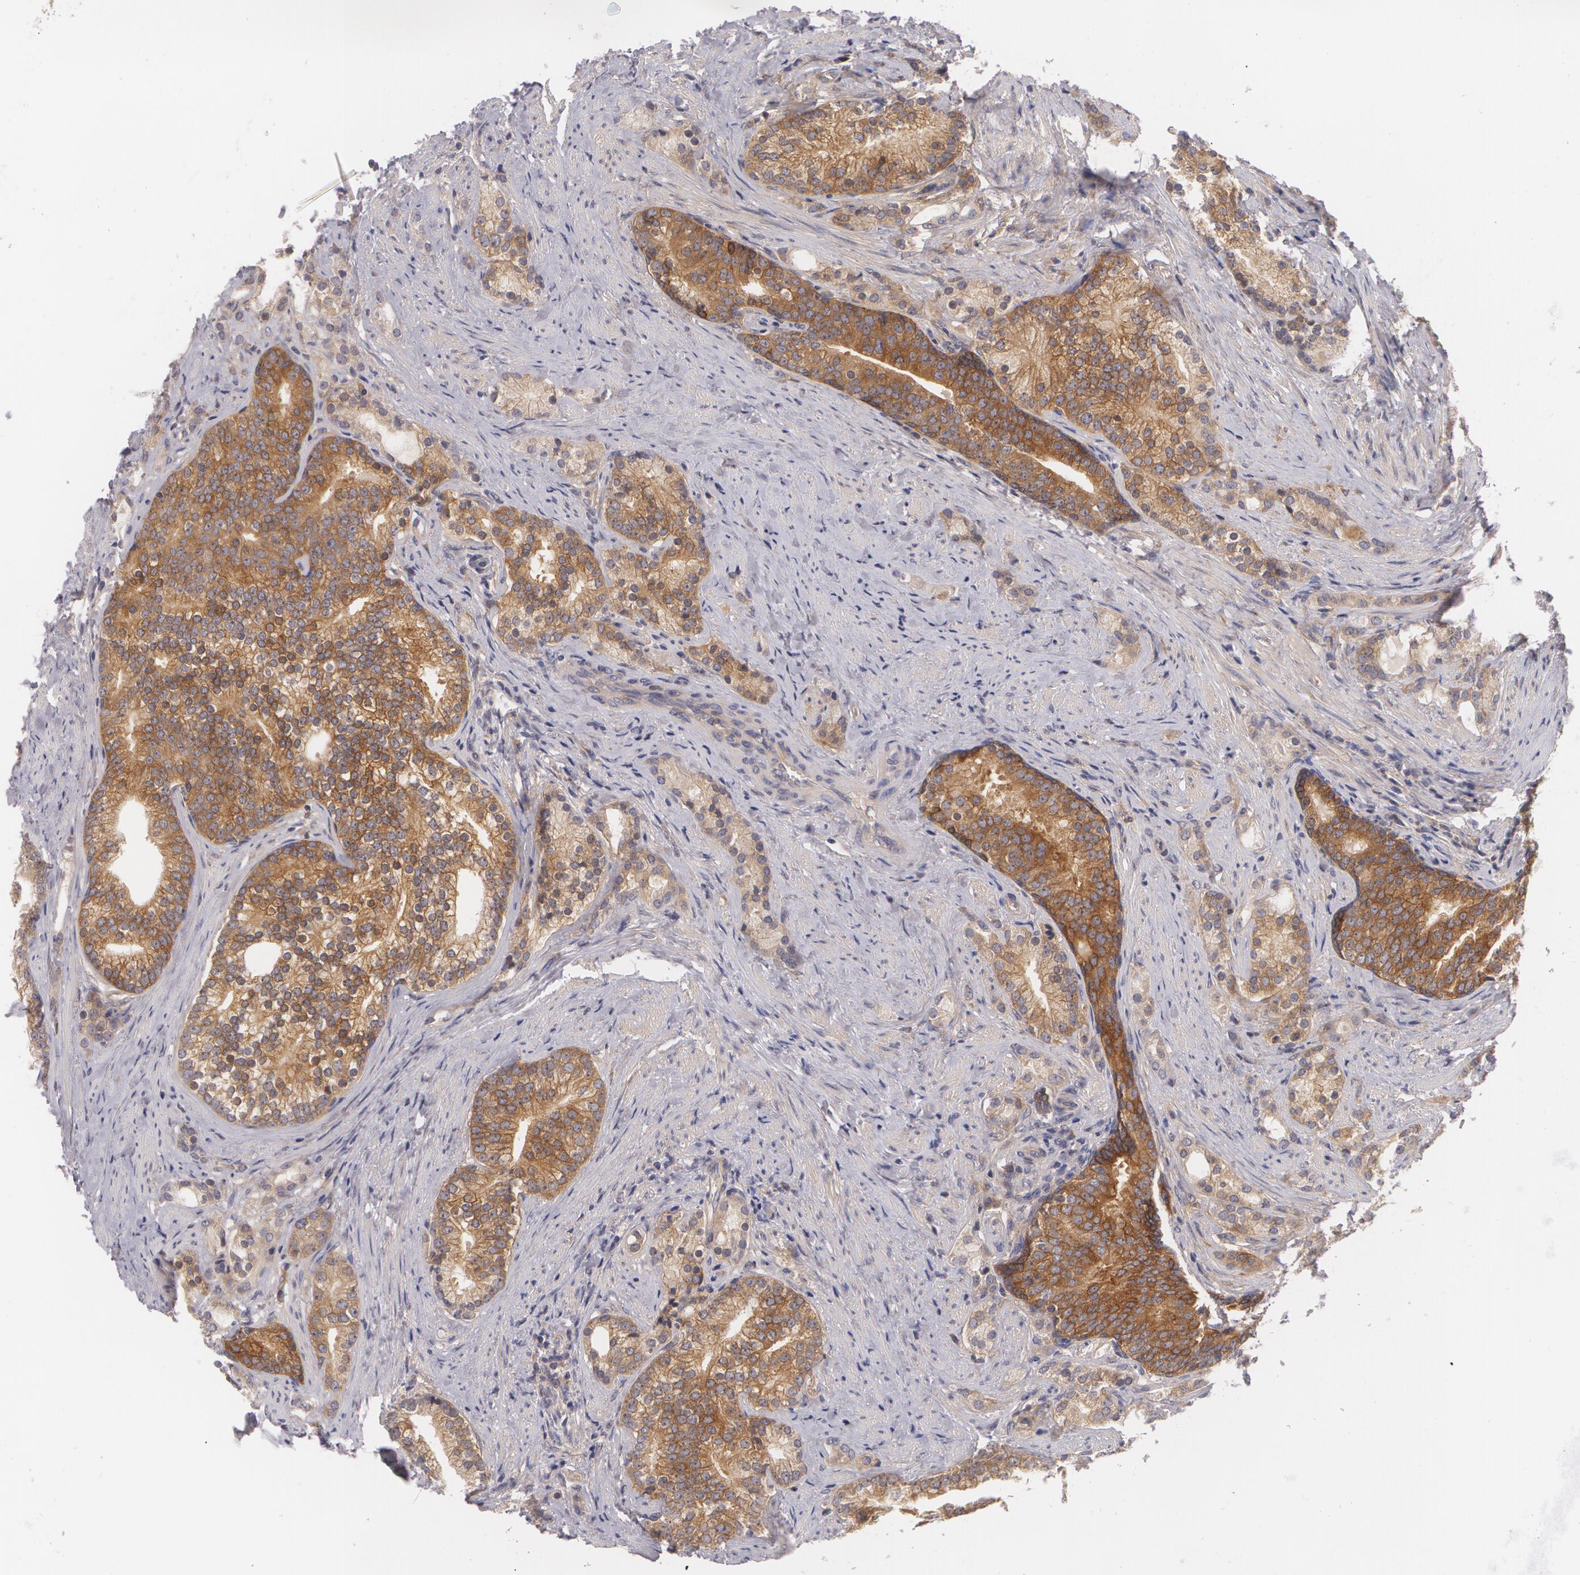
{"staining": {"intensity": "strong", "quantity": ">75%", "location": "cytoplasmic/membranous"}, "tissue": "prostate cancer", "cell_type": "Tumor cells", "image_type": "cancer", "snomed": [{"axis": "morphology", "description": "Adenocarcinoma, Low grade"}, {"axis": "topography", "description": "Prostate"}], "caption": "Tumor cells reveal high levels of strong cytoplasmic/membranous expression in approximately >75% of cells in human prostate cancer.", "gene": "CASK", "patient": {"sex": "male", "age": 71}}